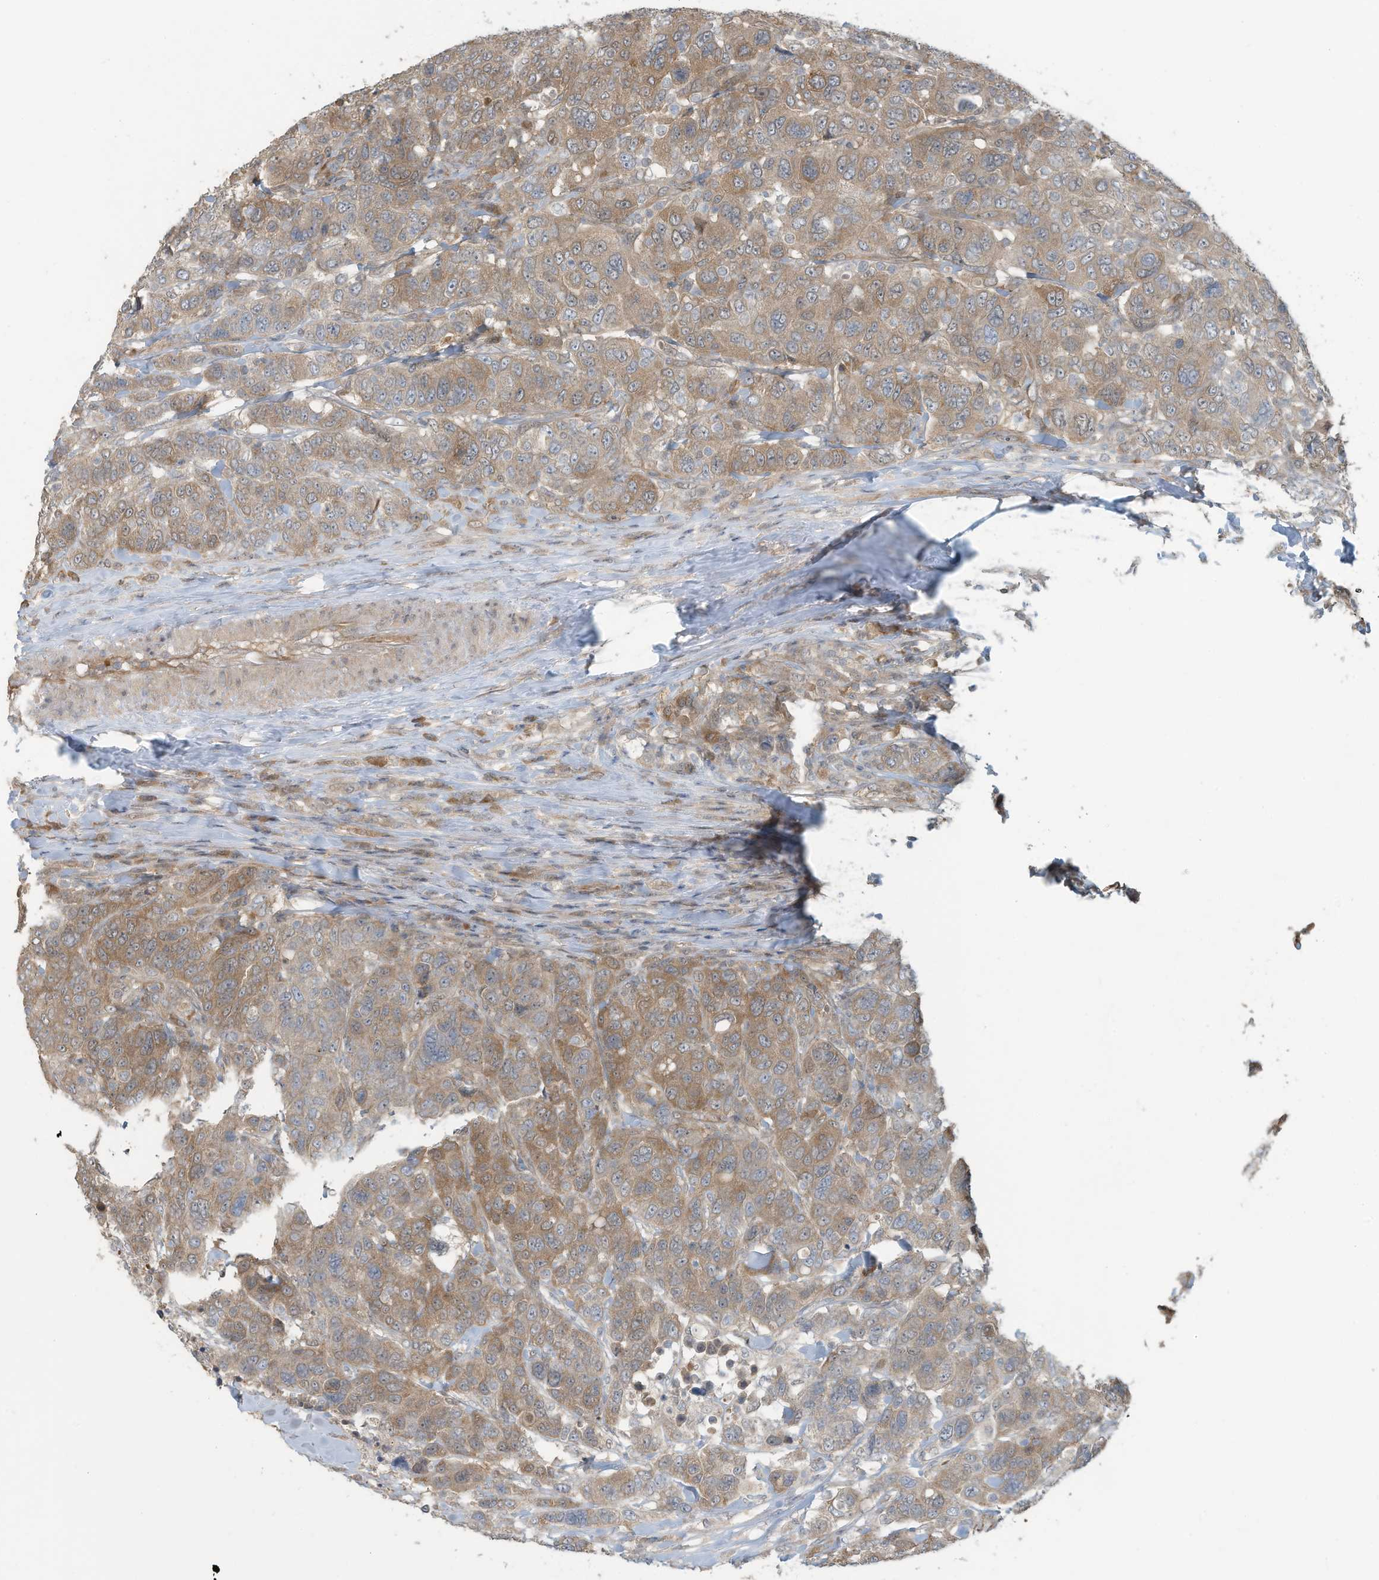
{"staining": {"intensity": "moderate", "quantity": ">75%", "location": "cytoplasmic/membranous"}, "tissue": "breast cancer", "cell_type": "Tumor cells", "image_type": "cancer", "snomed": [{"axis": "morphology", "description": "Duct carcinoma"}, {"axis": "topography", "description": "Breast"}], "caption": "Human infiltrating ductal carcinoma (breast) stained with a protein marker exhibits moderate staining in tumor cells.", "gene": "ERI2", "patient": {"sex": "female", "age": 37}}